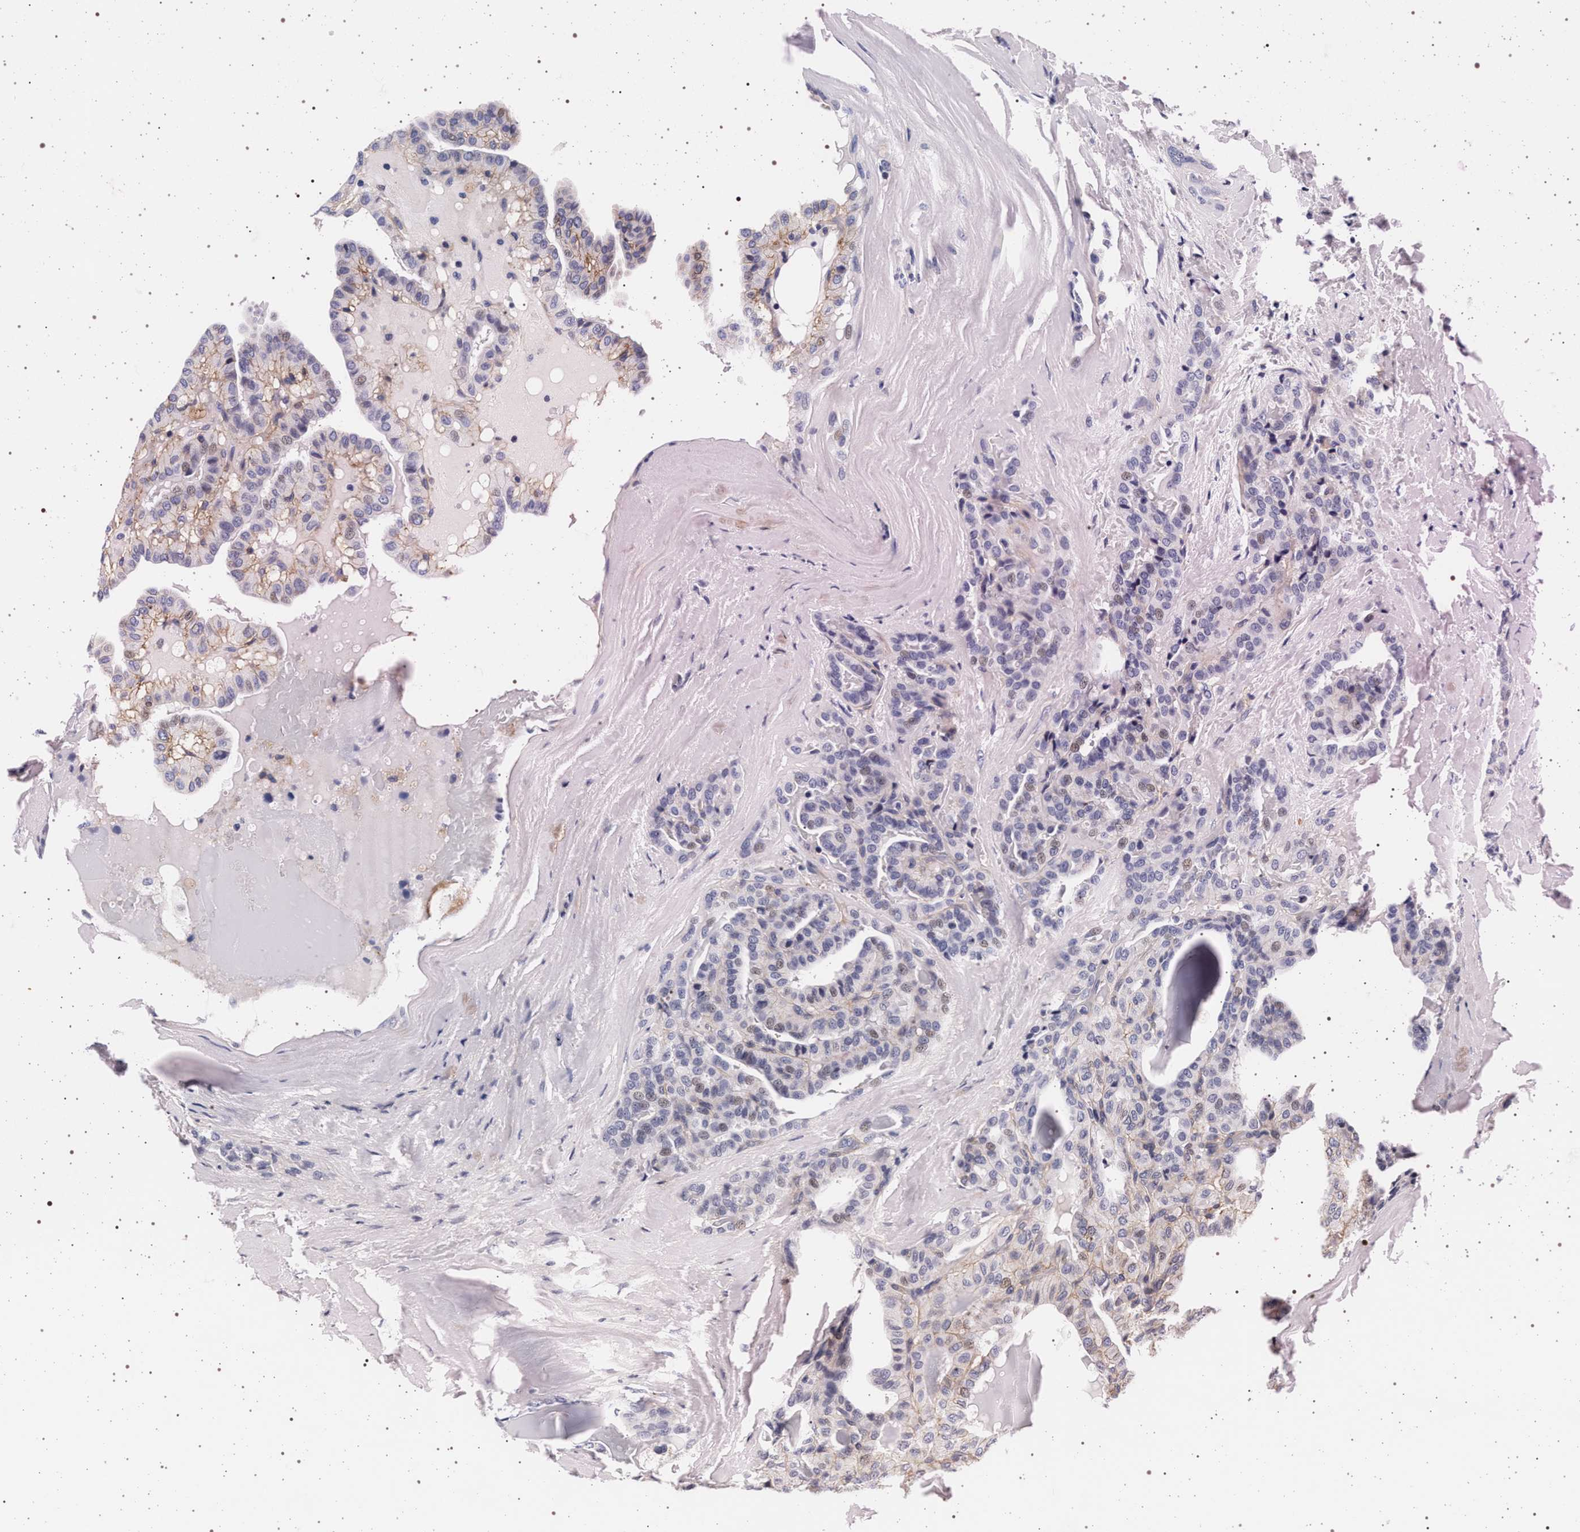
{"staining": {"intensity": "weak", "quantity": "25%-75%", "location": "cytoplasmic/membranous,nuclear"}, "tissue": "thyroid cancer", "cell_type": "Tumor cells", "image_type": "cancer", "snomed": [{"axis": "morphology", "description": "Papillary adenocarcinoma, NOS"}, {"axis": "topography", "description": "Thyroid gland"}], "caption": "Protein staining of thyroid cancer tissue exhibits weak cytoplasmic/membranous and nuclear positivity in about 25%-75% of tumor cells.", "gene": "SLC9A1", "patient": {"sex": "male", "age": 77}}